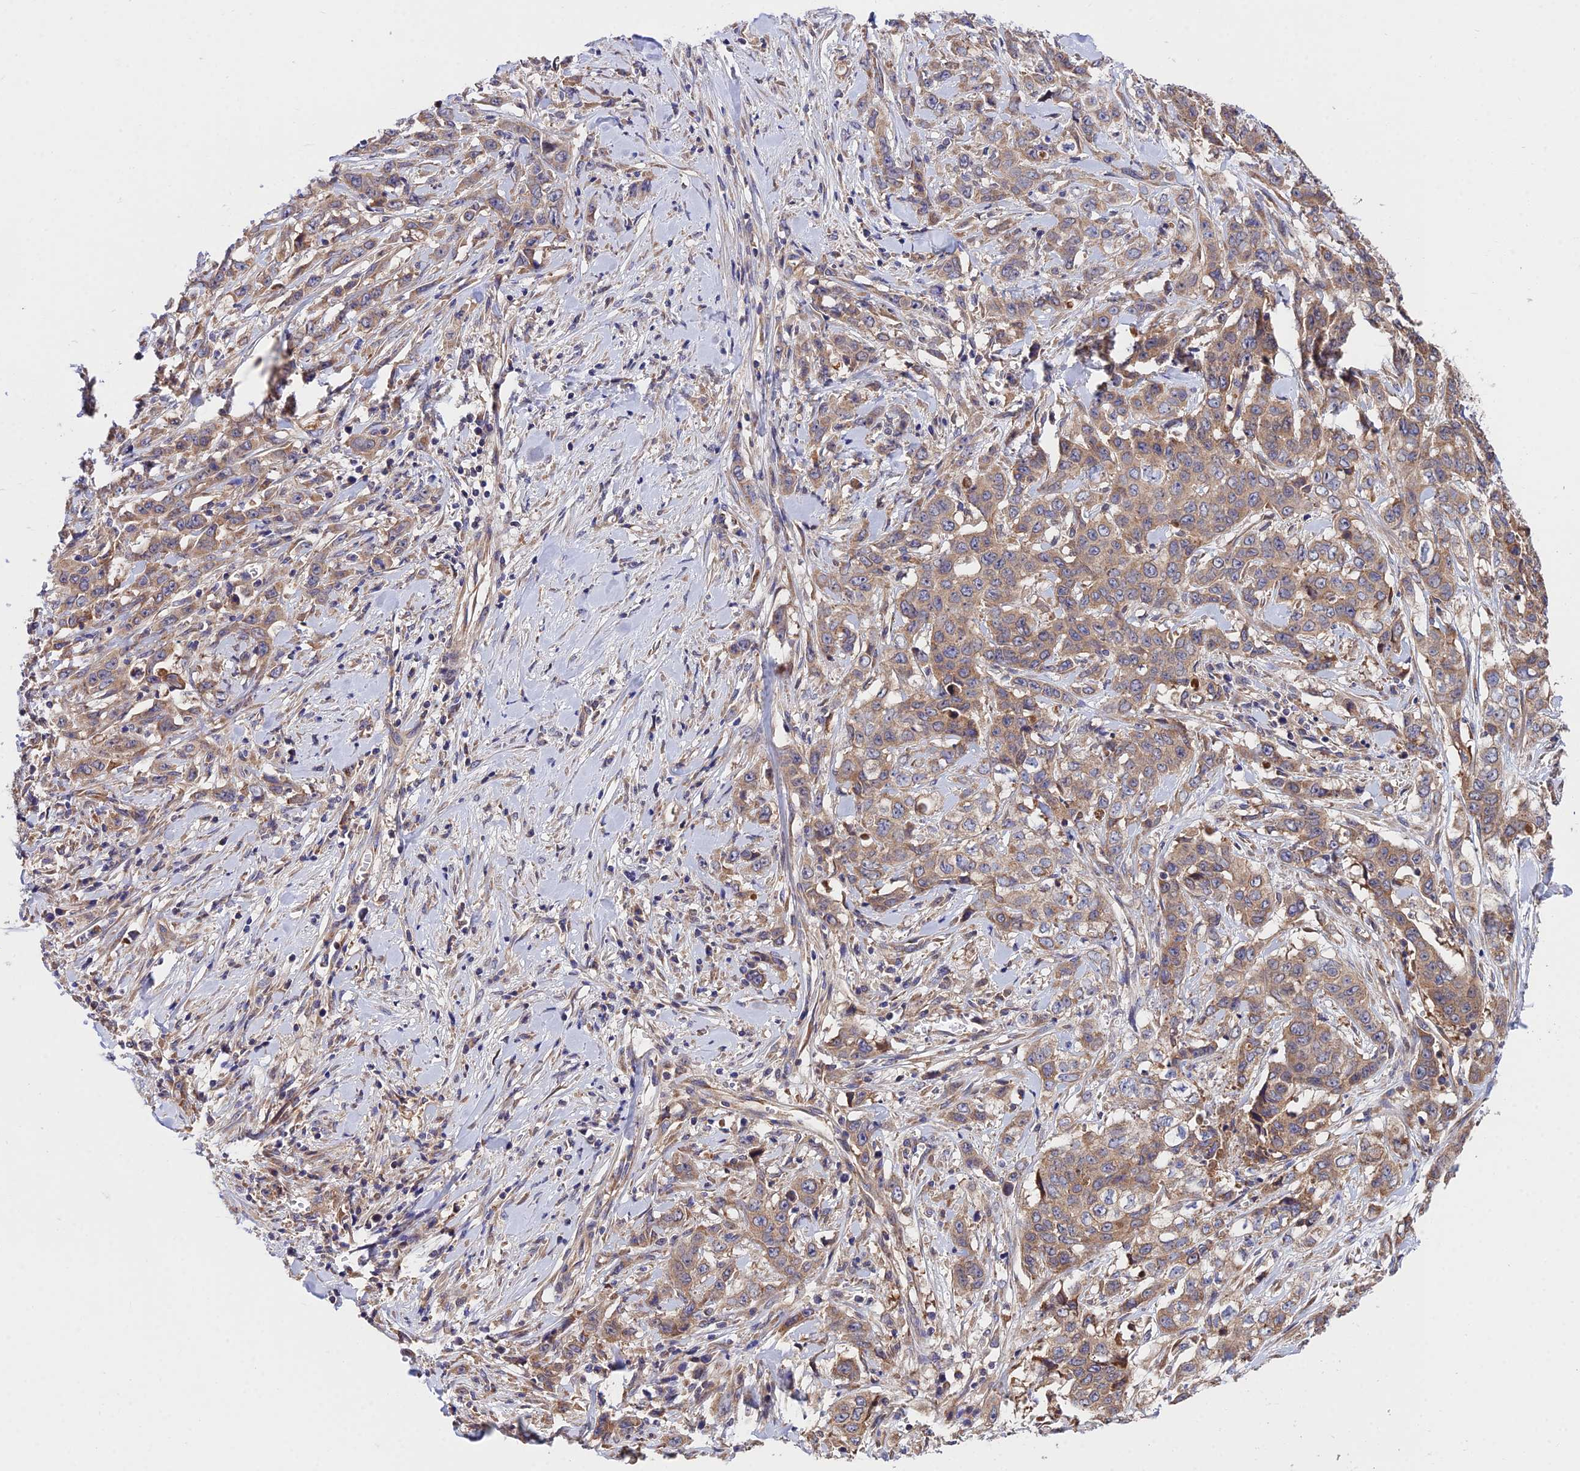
{"staining": {"intensity": "moderate", "quantity": ">75%", "location": "cytoplasmic/membranous"}, "tissue": "stomach cancer", "cell_type": "Tumor cells", "image_type": "cancer", "snomed": [{"axis": "morphology", "description": "Adenocarcinoma, NOS"}, {"axis": "topography", "description": "Stomach, upper"}], "caption": "This is an image of immunohistochemistry (IHC) staining of stomach cancer, which shows moderate staining in the cytoplasmic/membranous of tumor cells.", "gene": "CDC37L1", "patient": {"sex": "male", "age": 62}}